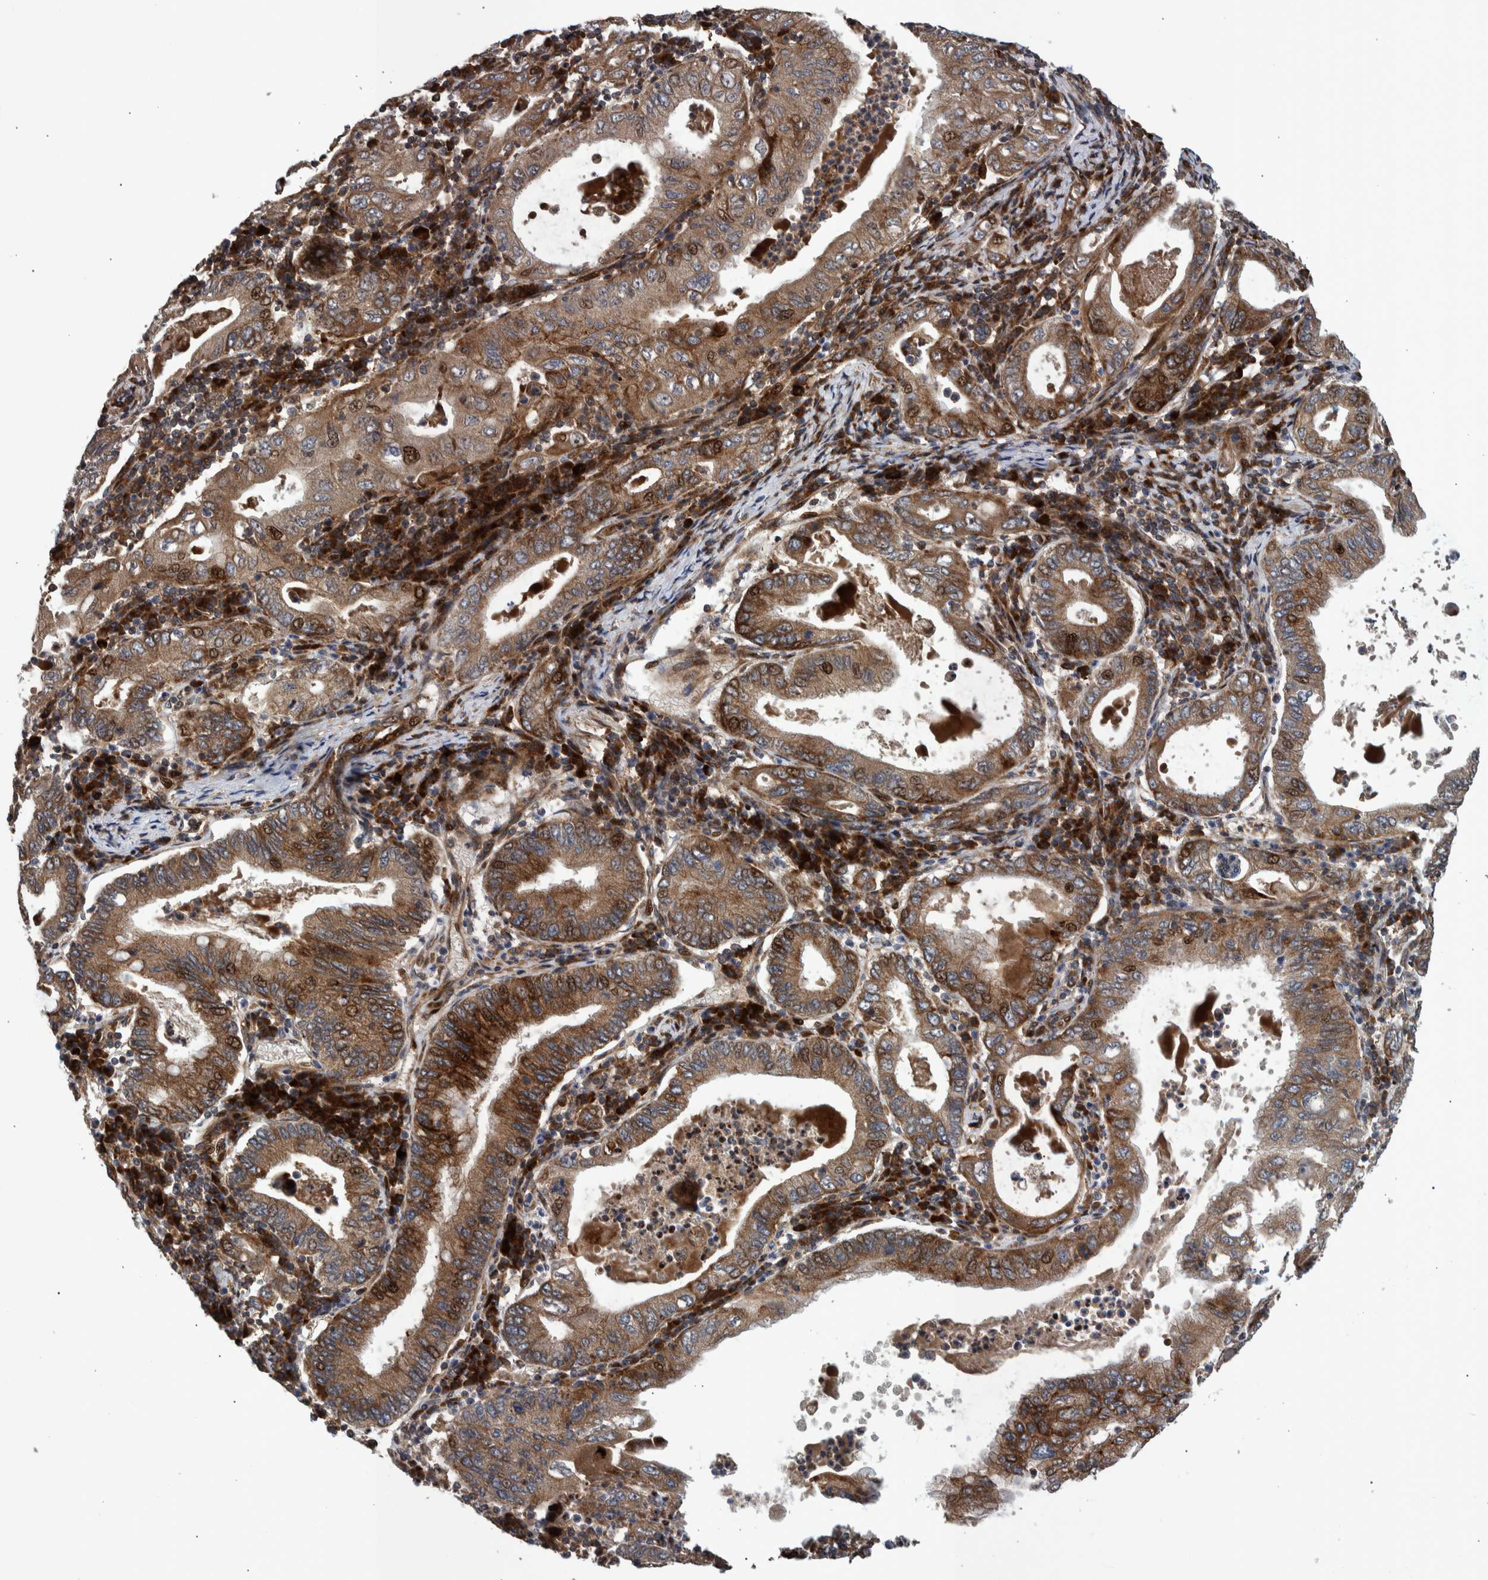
{"staining": {"intensity": "moderate", "quantity": ">75%", "location": "cytoplasmic/membranous,nuclear"}, "tissue": "stomach cancer", "cell_type": "Tumor cells", "image_type": "cancer", "snomed": [{"axis": "morphology", "description": "Normal tissue, NOS"}, {"axis": "morphology", "description": "Adenocarcinoma, NOS"}, {"axis": "topography", "description": "Esophagus"}, {"axis": "topography", "description": "Stomach, upper"}, {"axis": "topography", "description": "Peripheral nerve tissue"}], "caption": "Immunohistochemical staining of stomach cancer (adenocarcinoma) shows medium levels of moderate cytoplasmic/membranous and nuclear protein expression in about >75% of tumor cells. (brown staining indicates protein expression, while blue staining denotes nuclei).", "gene": "SHISA6", "patient": {"sex": "male", "age": 62}}